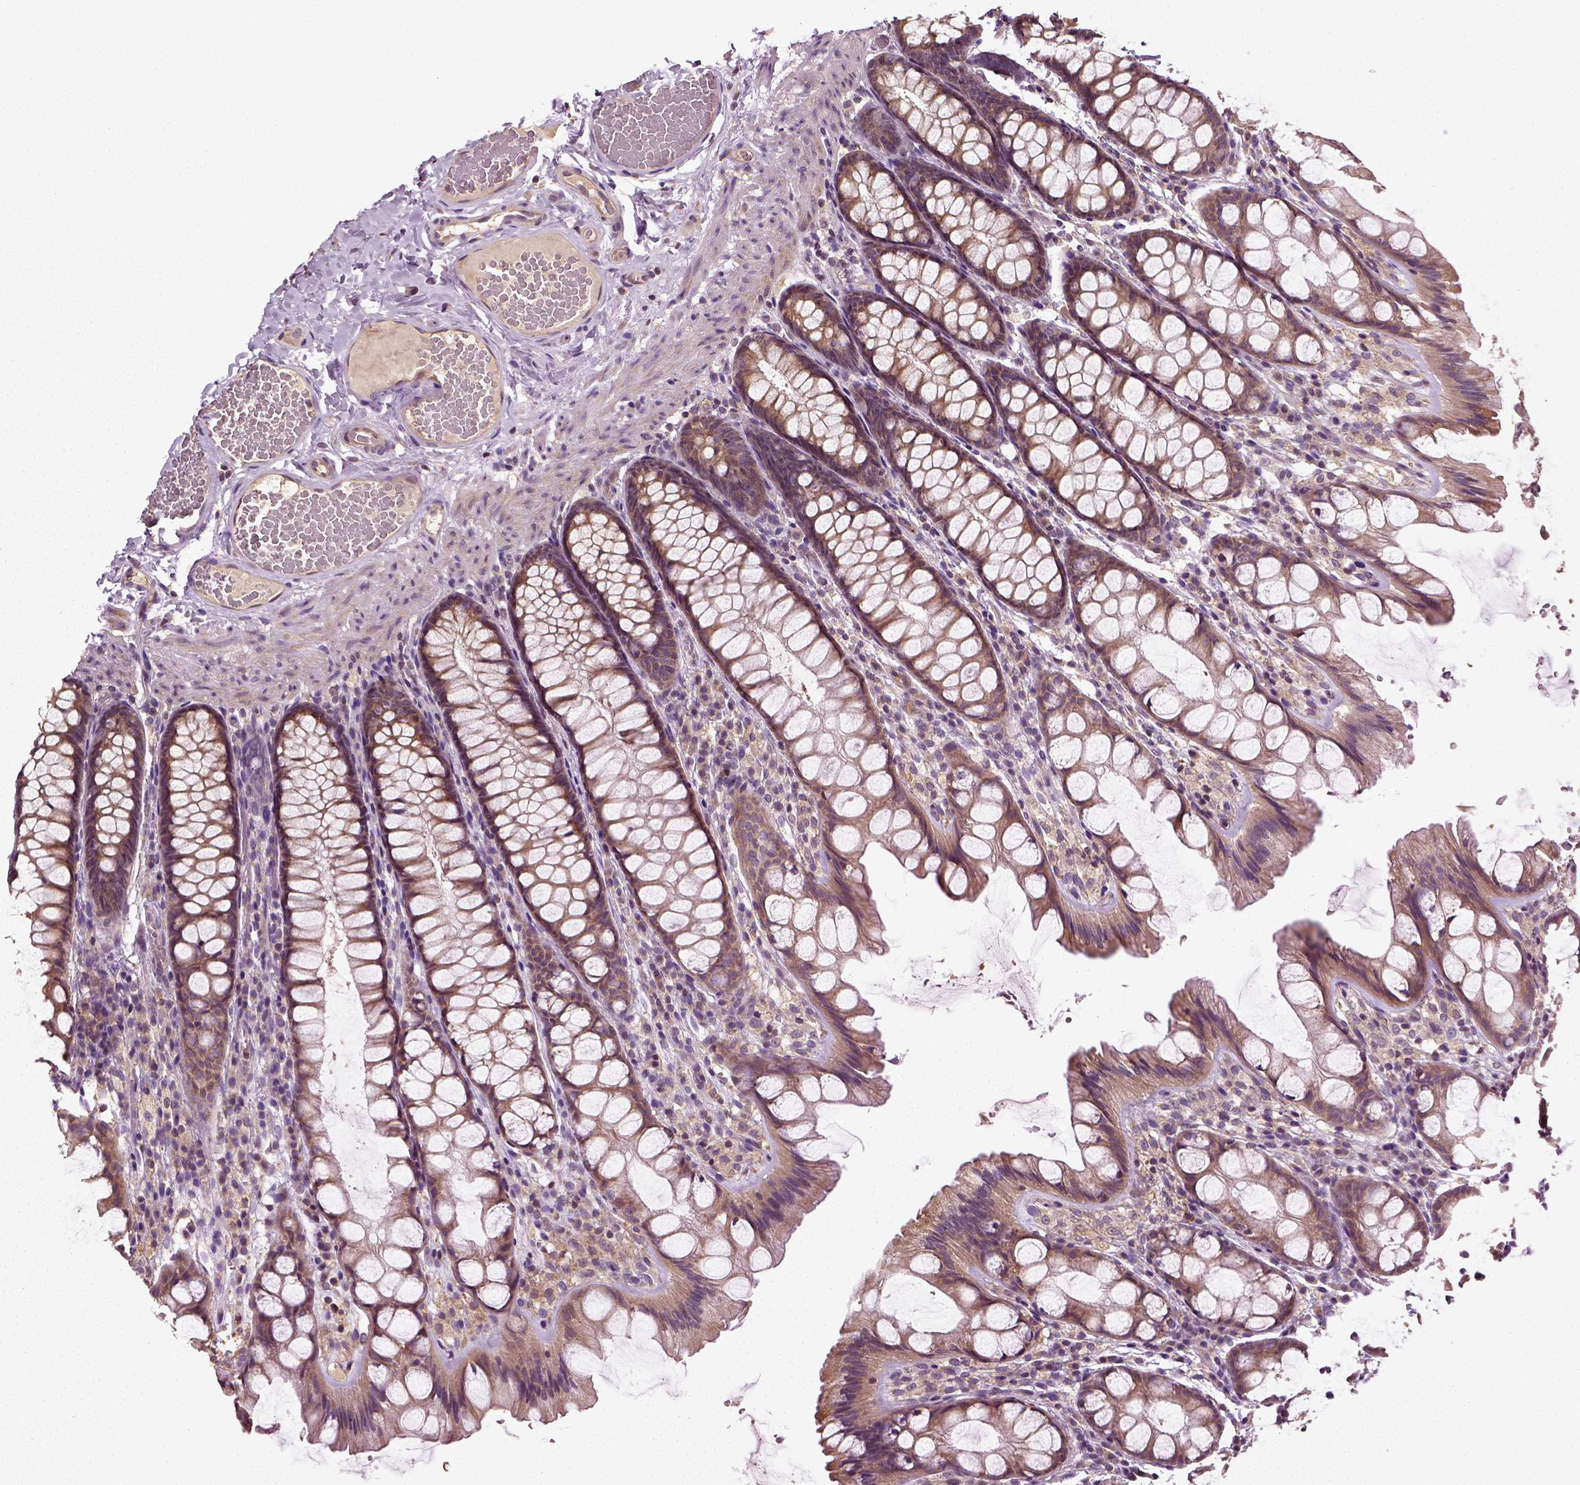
{"staining": {"intensity": "negative", "quantity": "none", "location": "none"}, "tissue": "colon", "cell_type": "Endothelial cells", "image_type": "normal", "snomed": [{"axis": "morphology", "description": "Normal tissue, NOS"}, {"axis": "topography", "description": "Colon"}], "caption": "Immunohistochemical staining of normal human colon displays no significant expression in endothelial cells. Nuclei are stained in blue.", "gene": "ERV3", "patient": {"sex": "male", "age": 47}}